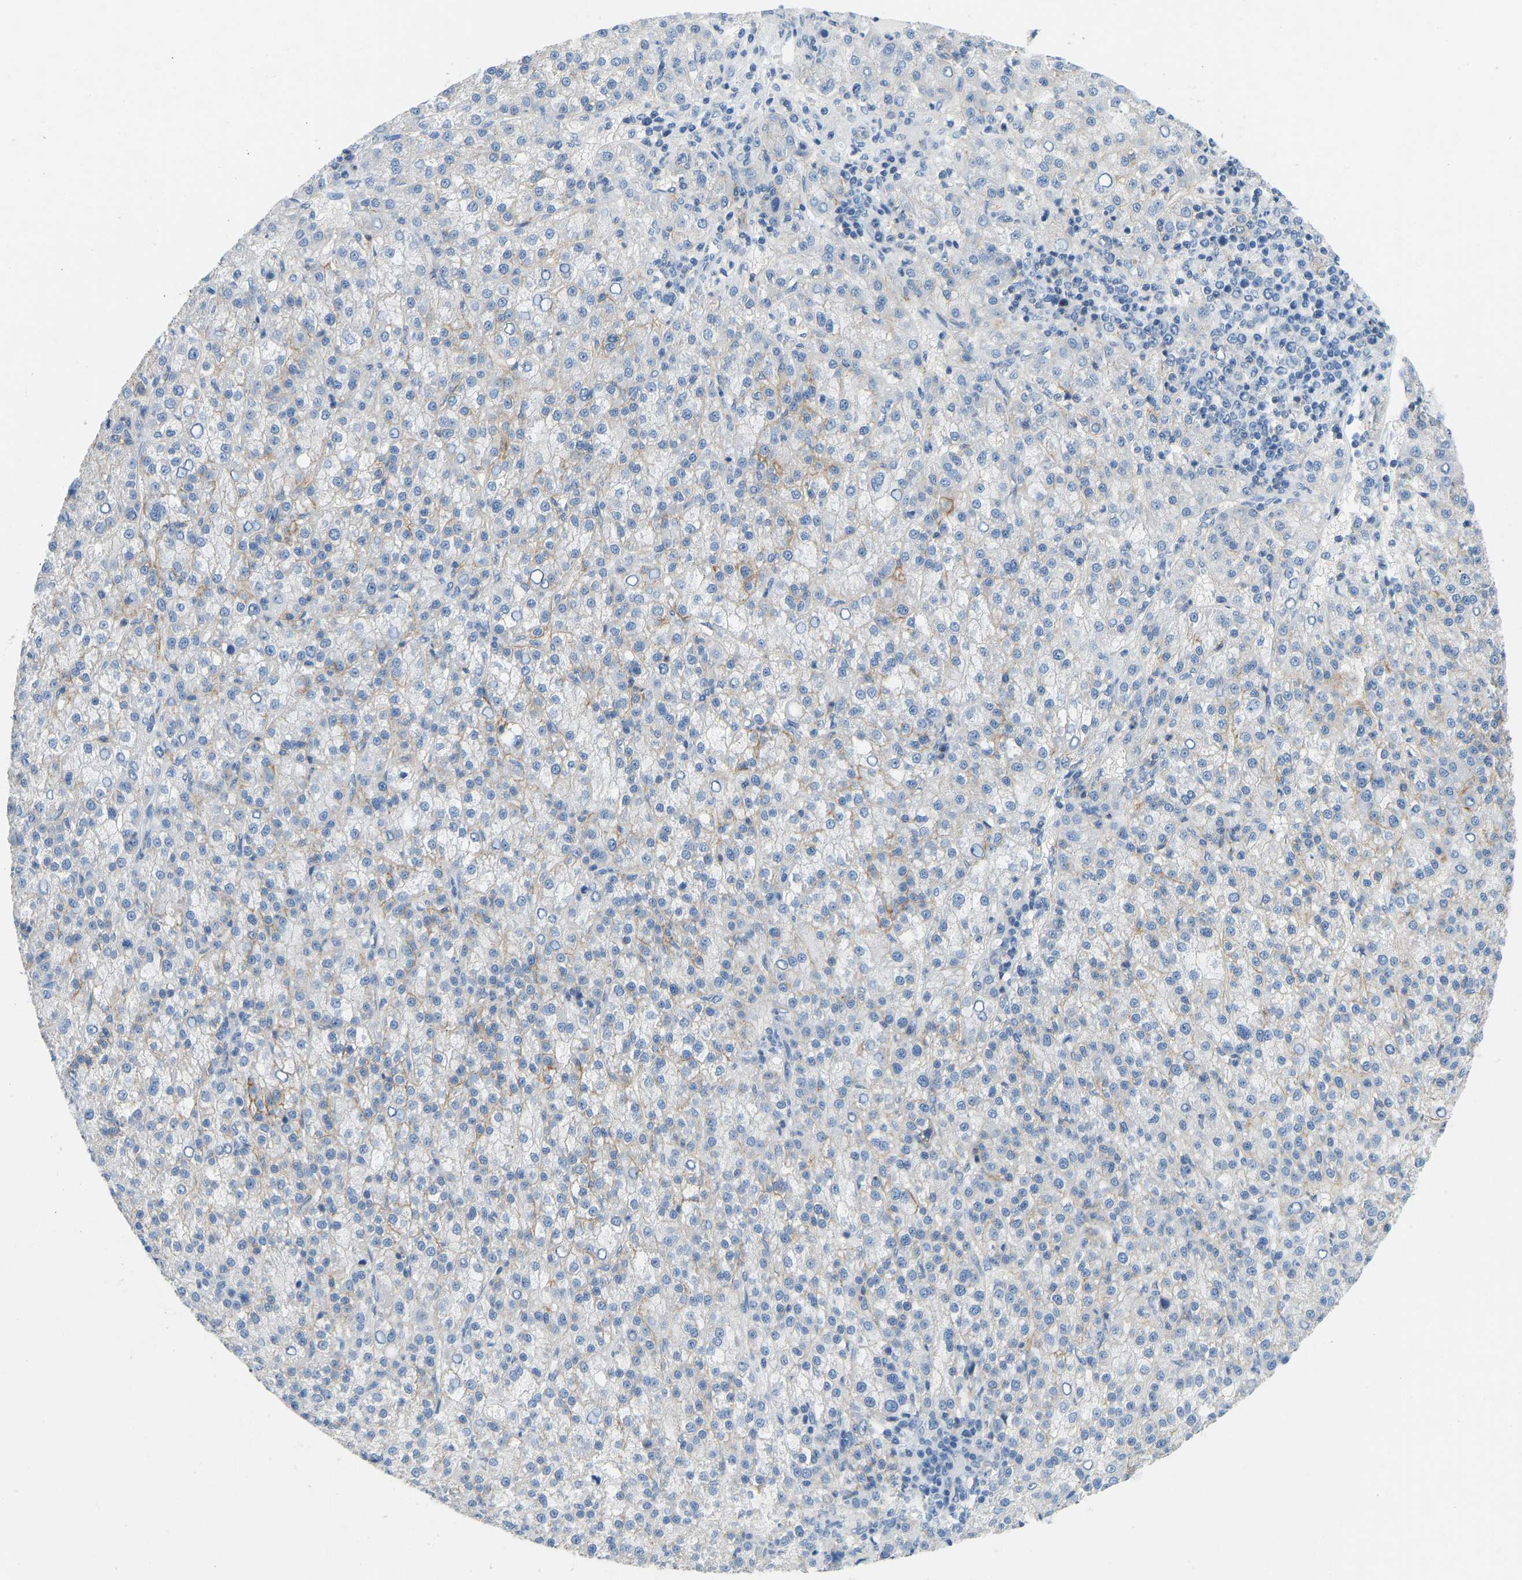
{"staining": {"intensity": "negative", "quantity": "none", "location": "none"}, "tissue": "liver cancer", "cell_type": "Tumor cells", "image_type": "cancer", "snomed": [{"axis": "morphology", "description": "Carcinoma, Hepatocellular, NOS"}, {"axis": "topography", "description": "Liver"}], "caption": "Immunohistochemistry (IHC) of human liver cancer reveals no staining in tumor cells.", "gene": "ATP1A1", "patient": {"sex": "female", "age": 58}}